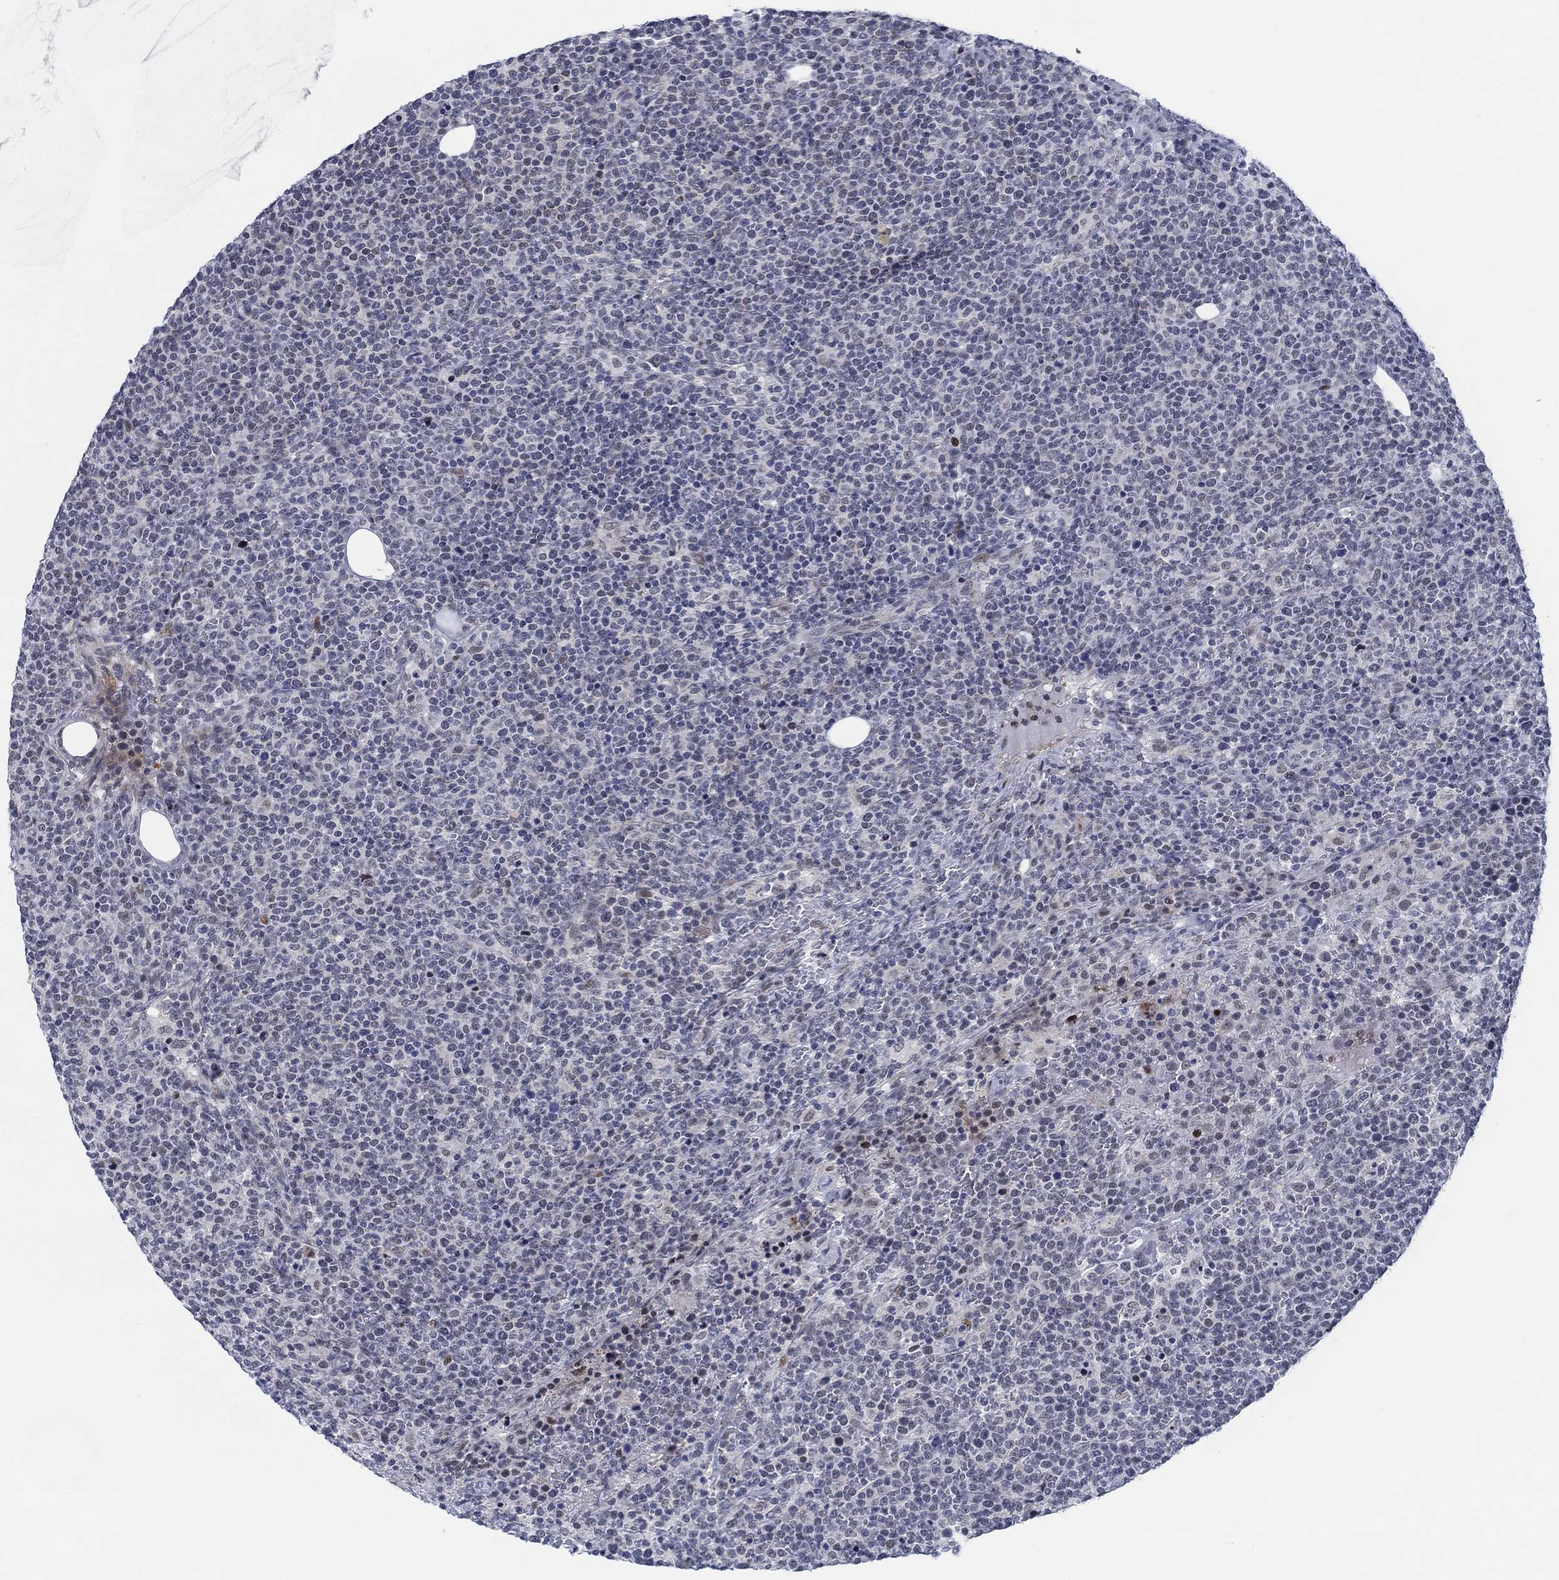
{"staining": {"intensity": "negative", "quantity": "none", "location": "none"}, "tissue": "lymphoma", "cell_type": "Tumor cells", "image_type": "cancer", "snomed": [{"axis": "morphology", "description": "Malignant lymphoma, non-Hodgkin's type, High grade"}, {"axis": "topography", "description": "Lymph node"}], "caption": "Immunohistochemical staining of human lymphoma displays no significant expression in tumor cells.", "gene": "NEU3", "patient": {"sex": "male", "age": 61}}